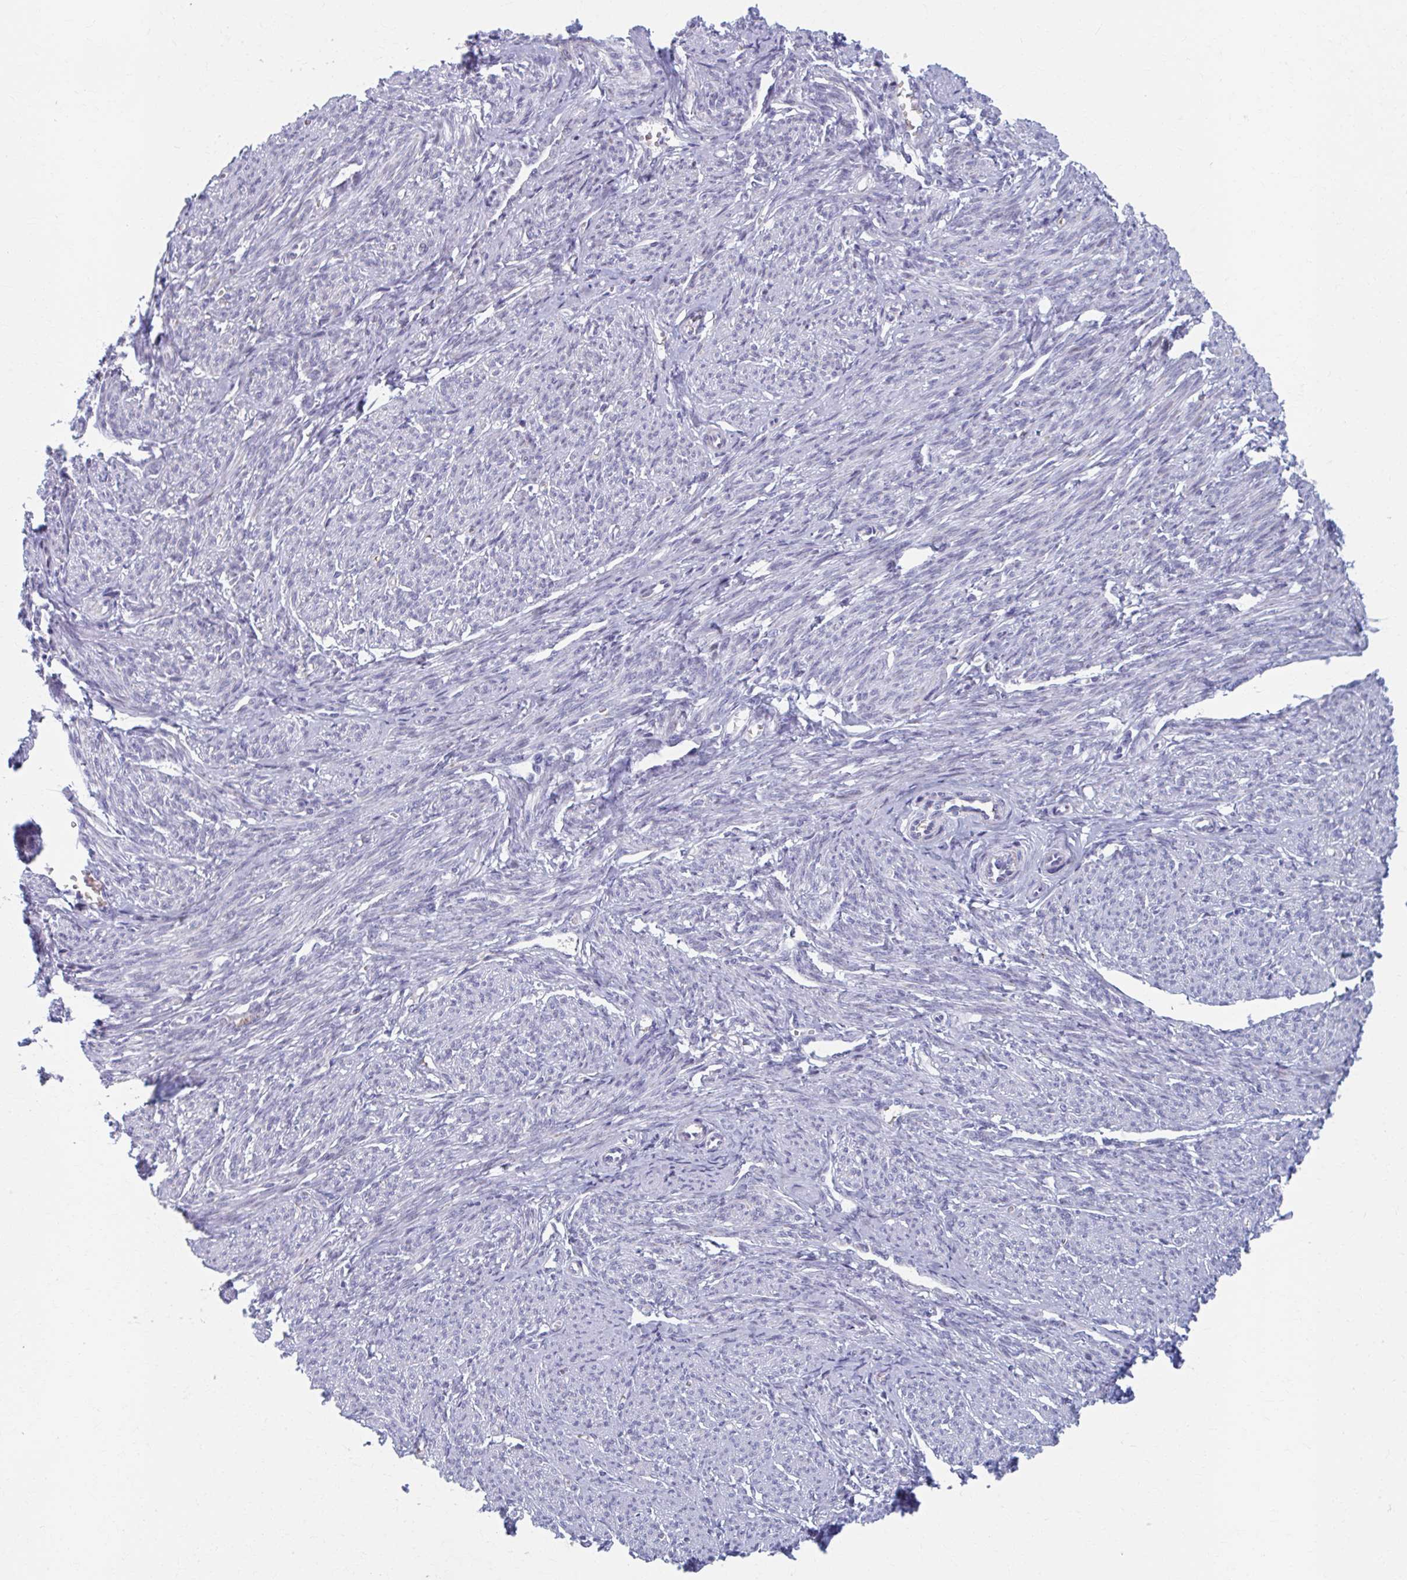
{"staining": {"intensity": "negative", "quantity": "none", "location": "none"}, "tissue": "smooth muscle", "cell_type": "Smooth muscle cells", "image_type": "normal", "snomed": [{"axis": "morphology", "description": "Normal tissue, NOS"}, {"axis": "topography", "description": "Smooth muscle"}], "caption": "Immunohistochemistry (IHC) image of unremarkable smooth muscle: human smooth muscle stained with DAB shows no significant protein positivity in smooth muscle cells. (DAB immunohistochemistry (IHC) visualized using brightfield microscopy, high magnification).", "gene": "ABHD16B", "patient": {"sex": "female", "age": 65}}